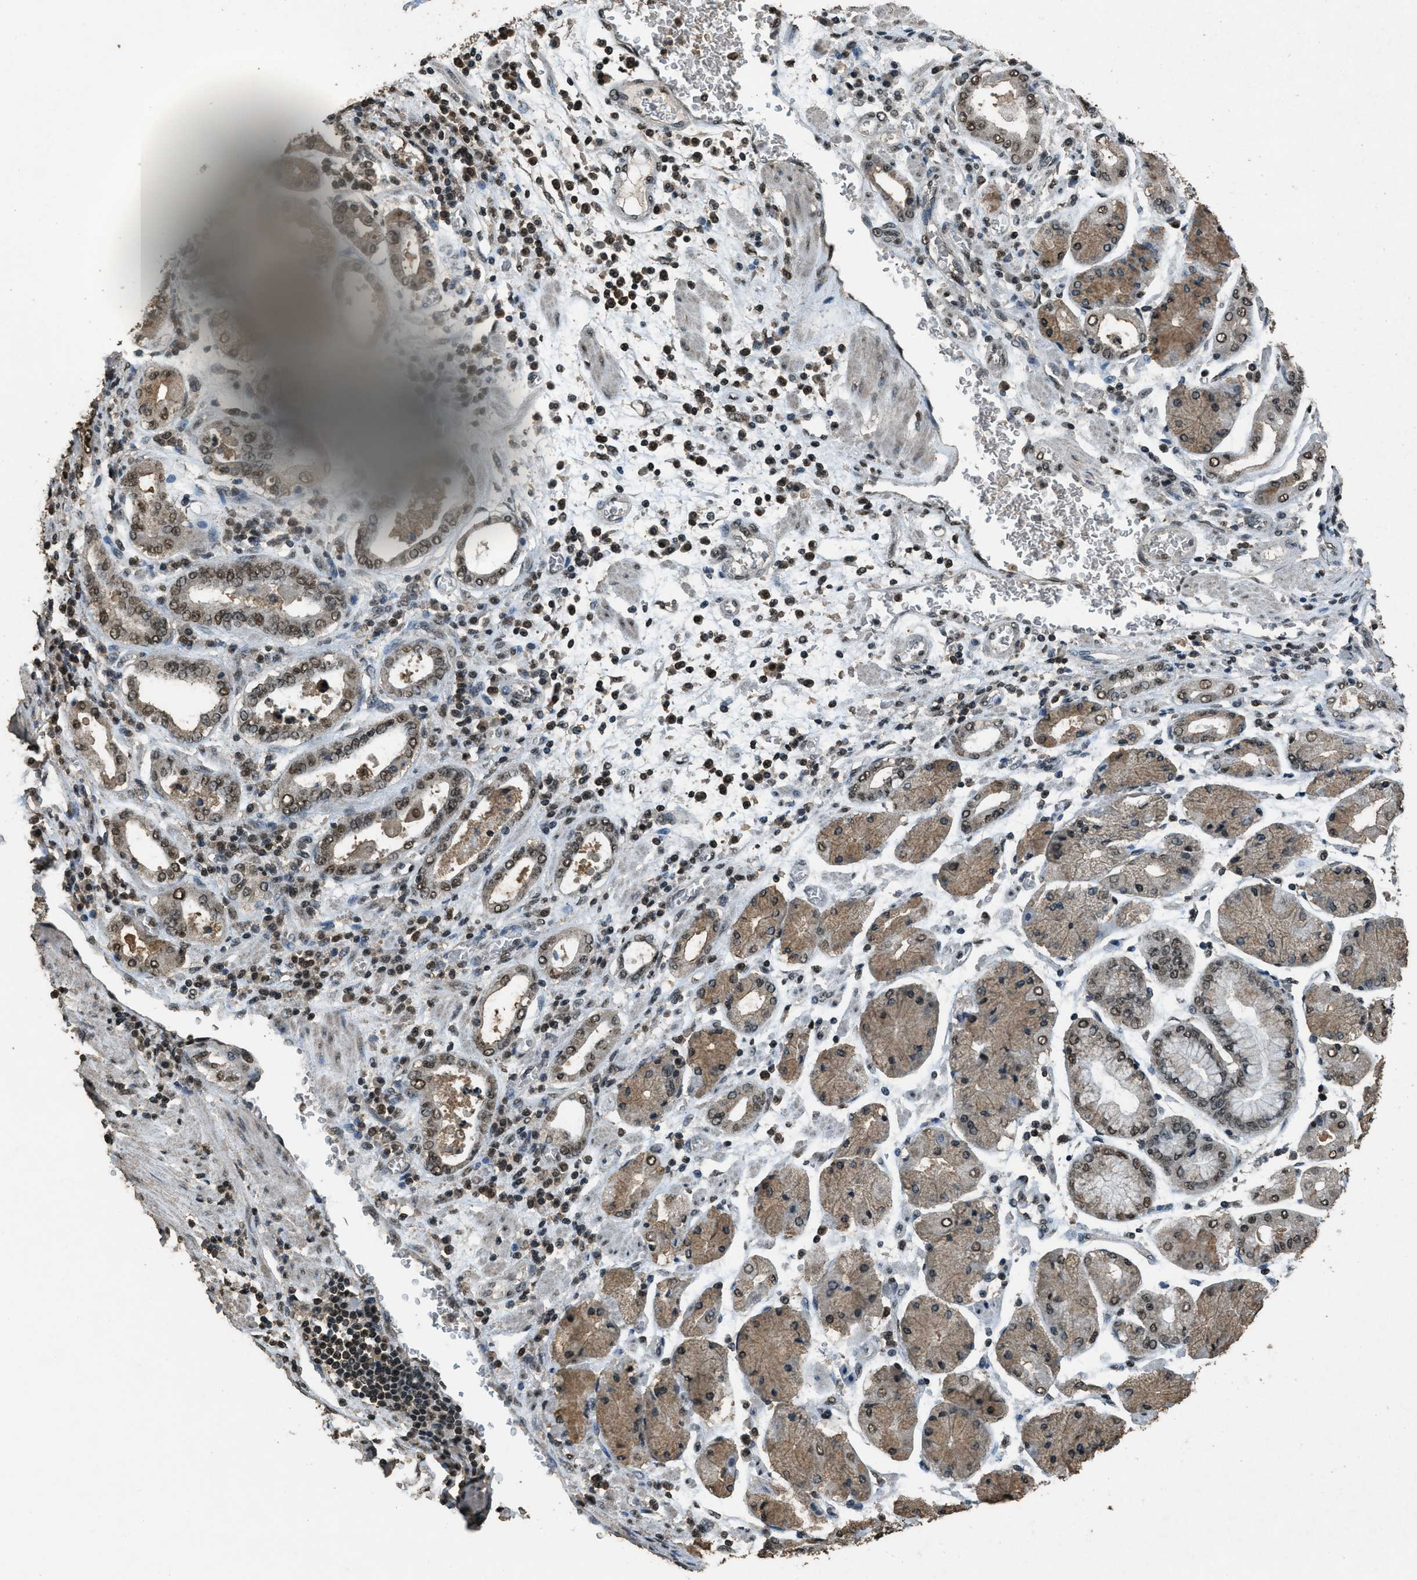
{"staining": {"intensity": "moderate", "quantity": ">75%", "location": "cytoplasmic/membranous,nuclear"}, "tissue": "stomach cancer", "cell_type": "Tumor cells", "image_type": "cancer", "snomed": [{"axis": "morphology", "description": "Normal tissue, NOS"}, {"axis": "morphology", "description": "Adenocarcinoma, NOS"}, {"axis": "topography", "description": "Stomach, upper"}, {"axis": "topography", "description": "Stomach"}], "caption": "This photomicrograph displays immunohistochemistry staining of human stomach adenocarcinoma, with medium moderate cytoplasmic/membranous and nuclear expression in approximately >75% of tumor cells.", "gene": "MYB", "patient": {"sex": "male", "age": 59}}